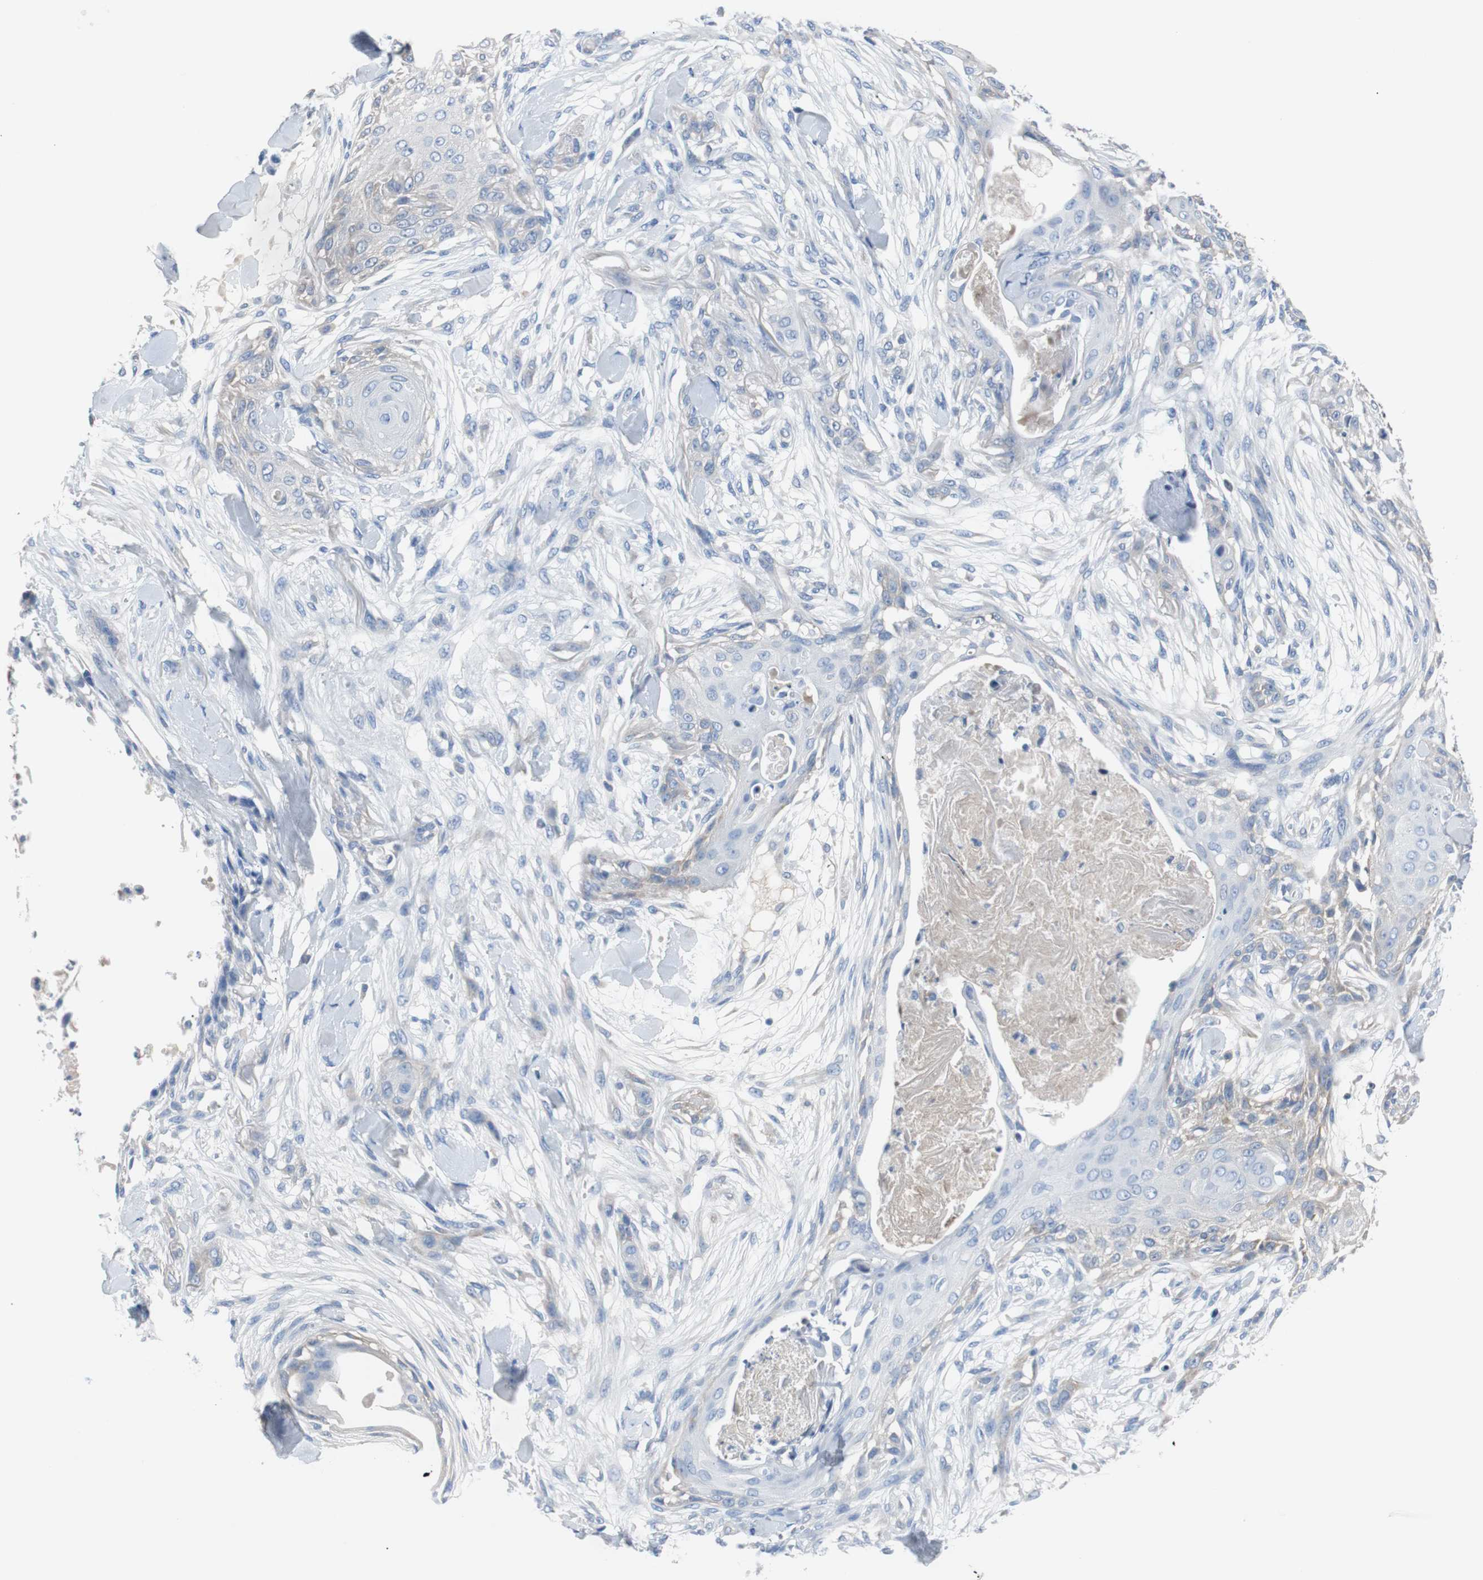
{"staining": {"intensity": "negative", "quantity": "none", "location": "none"}, "tissue": "skin cancer", "cell_type": "Tumor cells", "image_type": "cancer", "snomed": [{"axis": "morphology", "description": "Squamous cell carcinoma, NOS"}, {"axis": "topography", "description": "Skin"}], "caption": "Immunohistochemical staining of skin squamous cell carcinoma demonstrates no significant expression in tumor cells.", "gene": "EEF2K", "patient": {"sex": "female", "age": 59}}